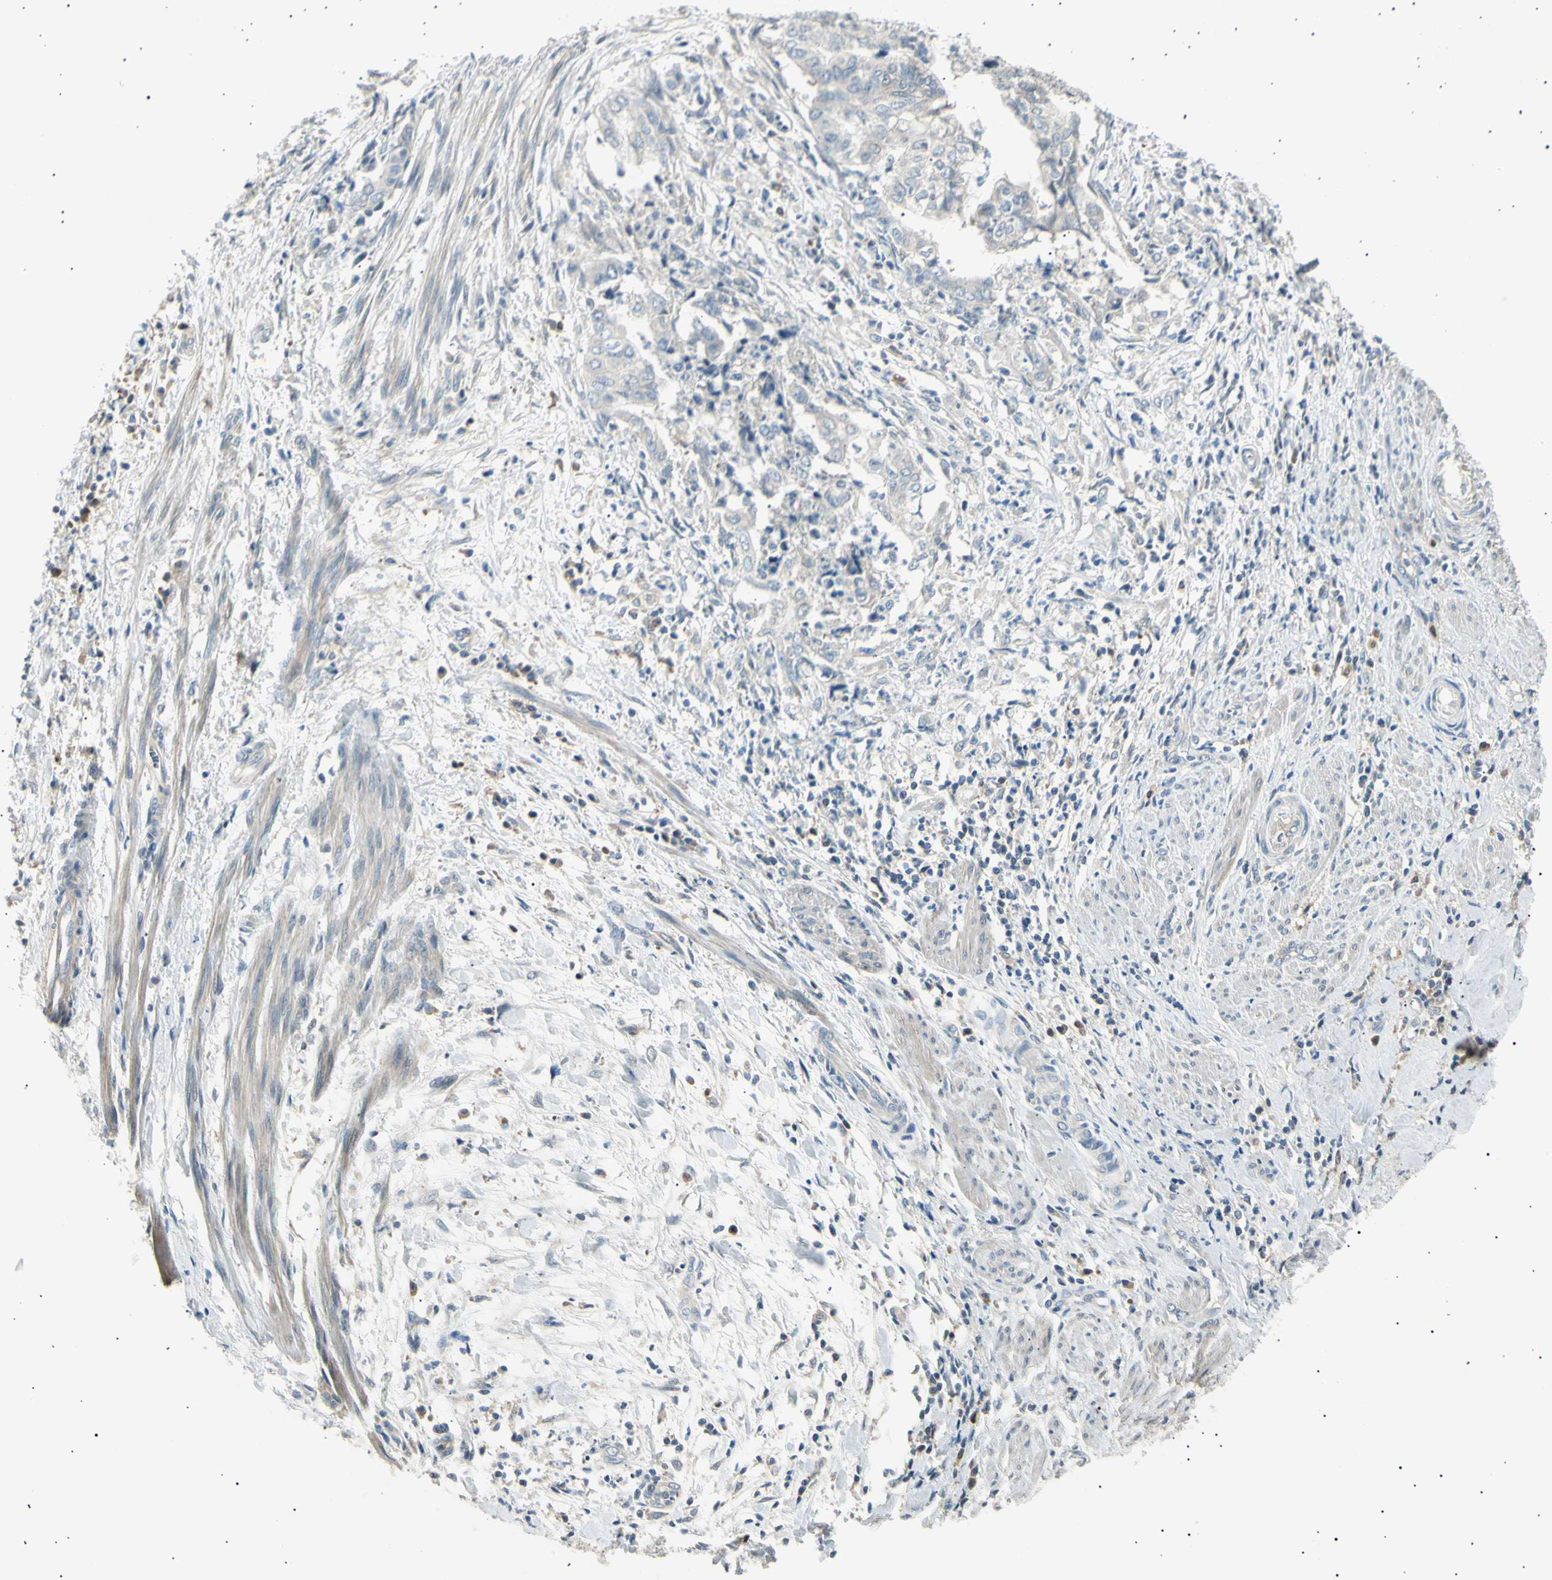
{"staining": {"intensity": "negative", "quantity": "none", "location": "none"}, "tissue": "endometrial cancer", "cell_type": "Tumor cells", "image_type": "cancer", "snomed": [{"axis": "morphology", "description": "Necrosis, NOS"}, {"axis": "morphology", "description": "Adenocarcinoma, NOS"}, {"axis": "topography", "description": "Endometrium"}], "caption": "This is an immunohistochemistry (IHC) photomicrograph of adenocarcinoma (endometrial). There is no positivity in tumor cells.", "gene": "LHPP", "patient": {"sex": "female", "age": 79}}